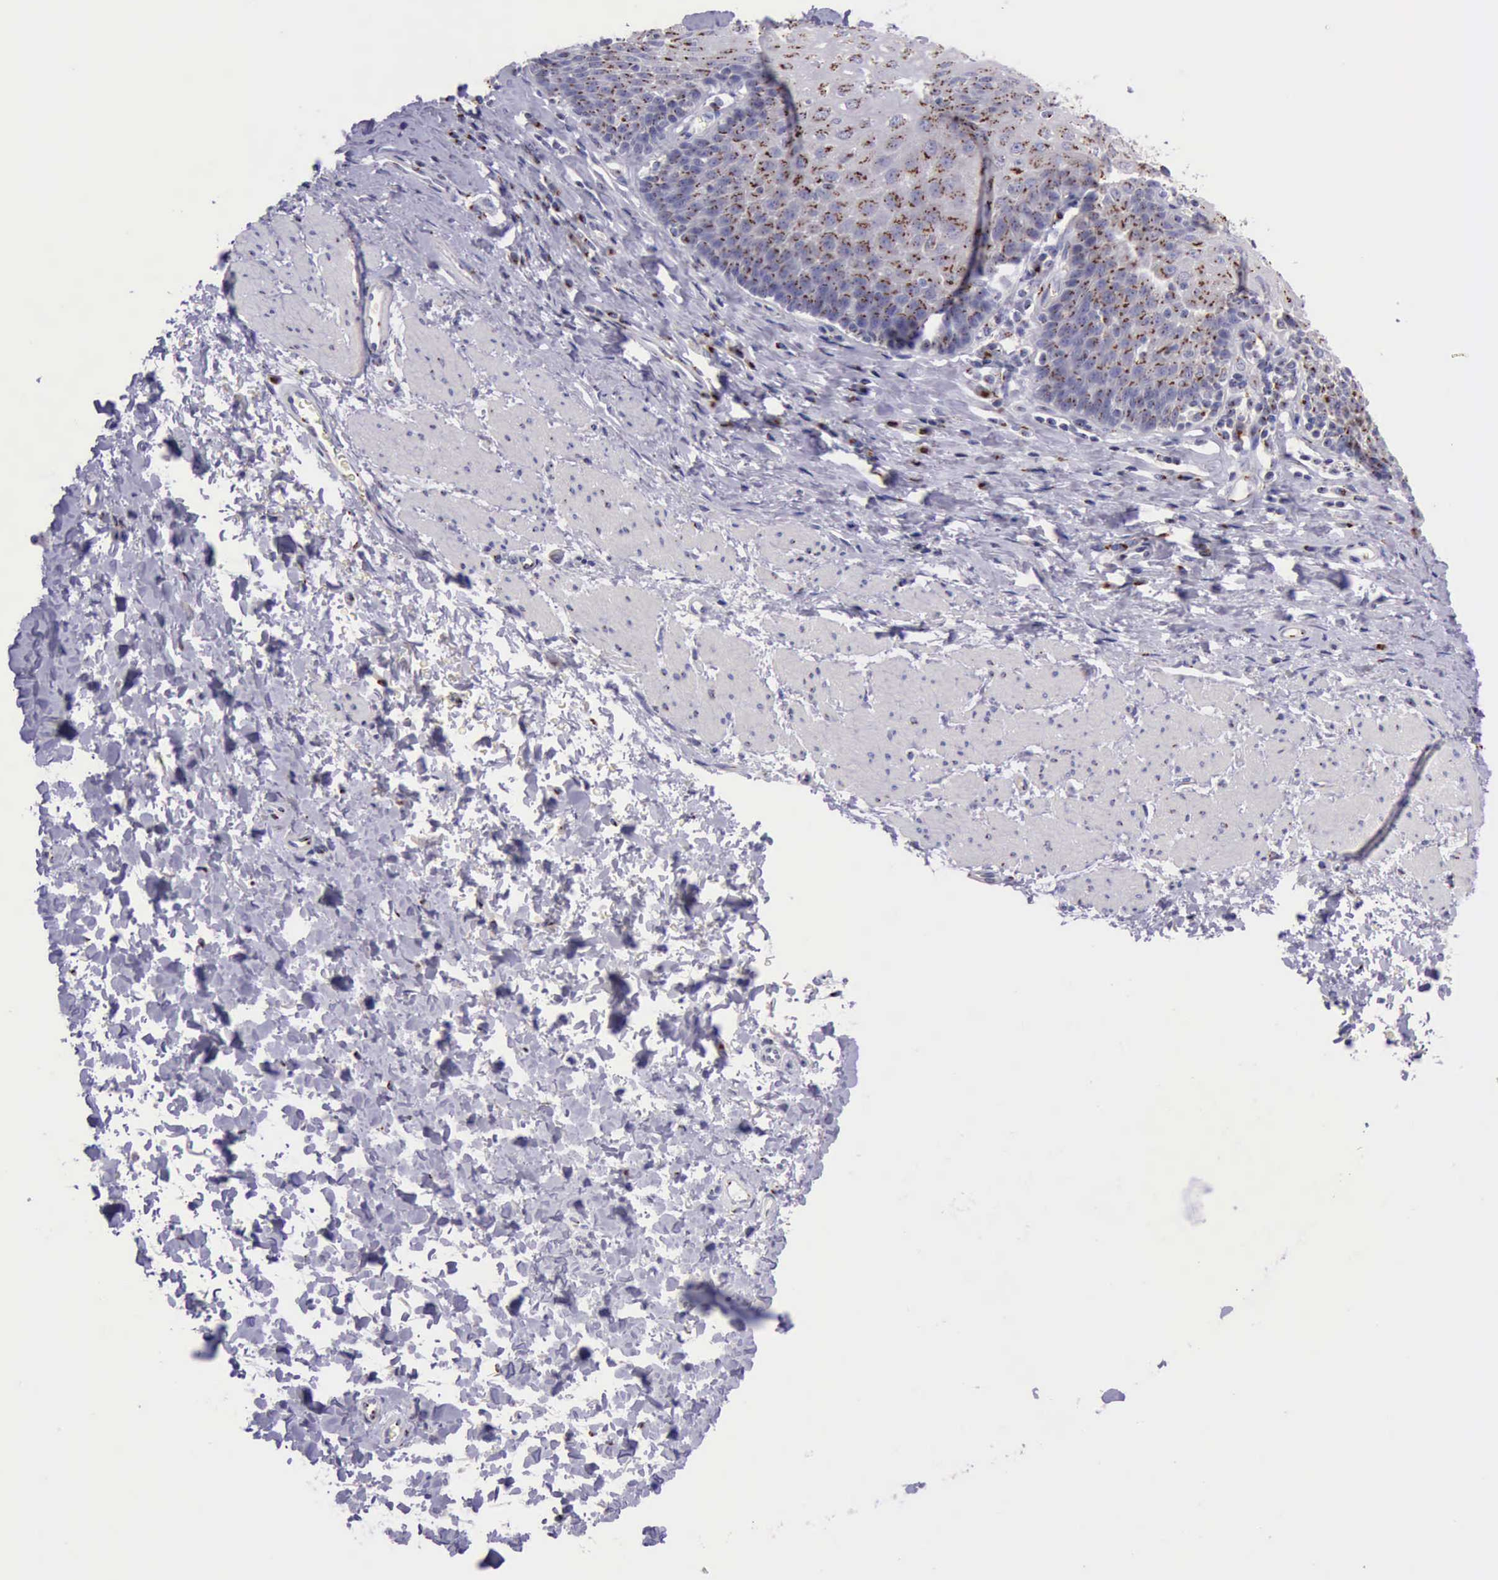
{"staining": {"intensity": "strong", "quantity": ">75%", "location": "cytoplasmic/membranous"}, "tissue": "esophagus", "cell_type": "Squamous epithelial cells", "image_type": "normal", "snomed": [{"axis": "morphology", "description": "Normal tissue, NOS"}, {"axis": "topography", "description": "Esophagus"}], "caption": "Immunohistochemistry (IHC) photomicrograph of normal esophagus stained for a protein (brown), which shows high levels of strong cytoplasmic/membranous positivity in approximately >75% of squamous epithelial cells.", "gene": "GOLGA5", "patient": {"sex": "female", "age": 61}}